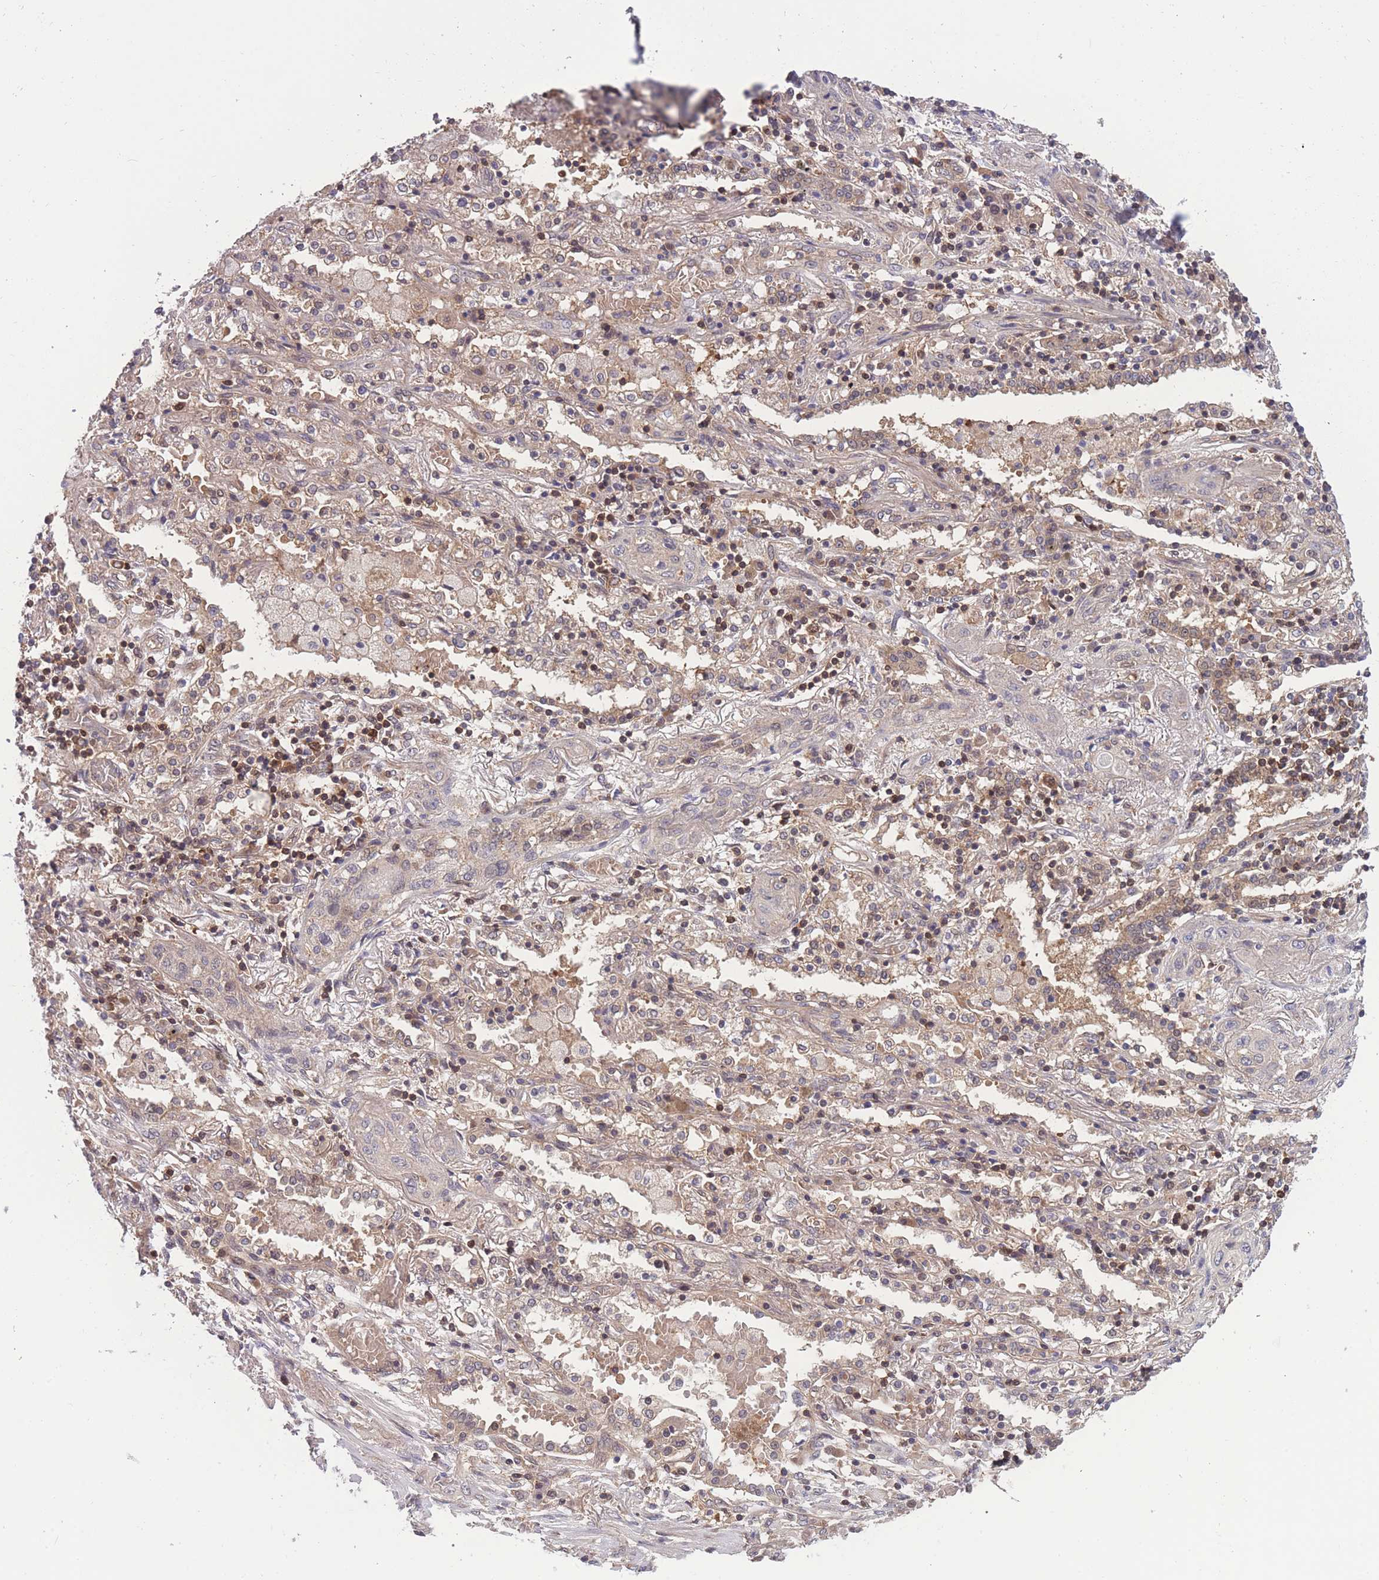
{"staining": {"intensity": "negative", "quantity": "none", "location": "none"}, "tissue": "lung cancer", "cell_type": "Tumor cells", "image_type": "cancer", "snomed": [{"axis": "morphology", "description": "Squamous cell carcinoma, NOS"}, {"axis": "topography", "description": "Lung"}], "caption": "There is no significant staining in tumor cells of lung squamous cell carcinoma.", "gene": "UBE2N", "patient": {"sex": "female", "age": 47}}